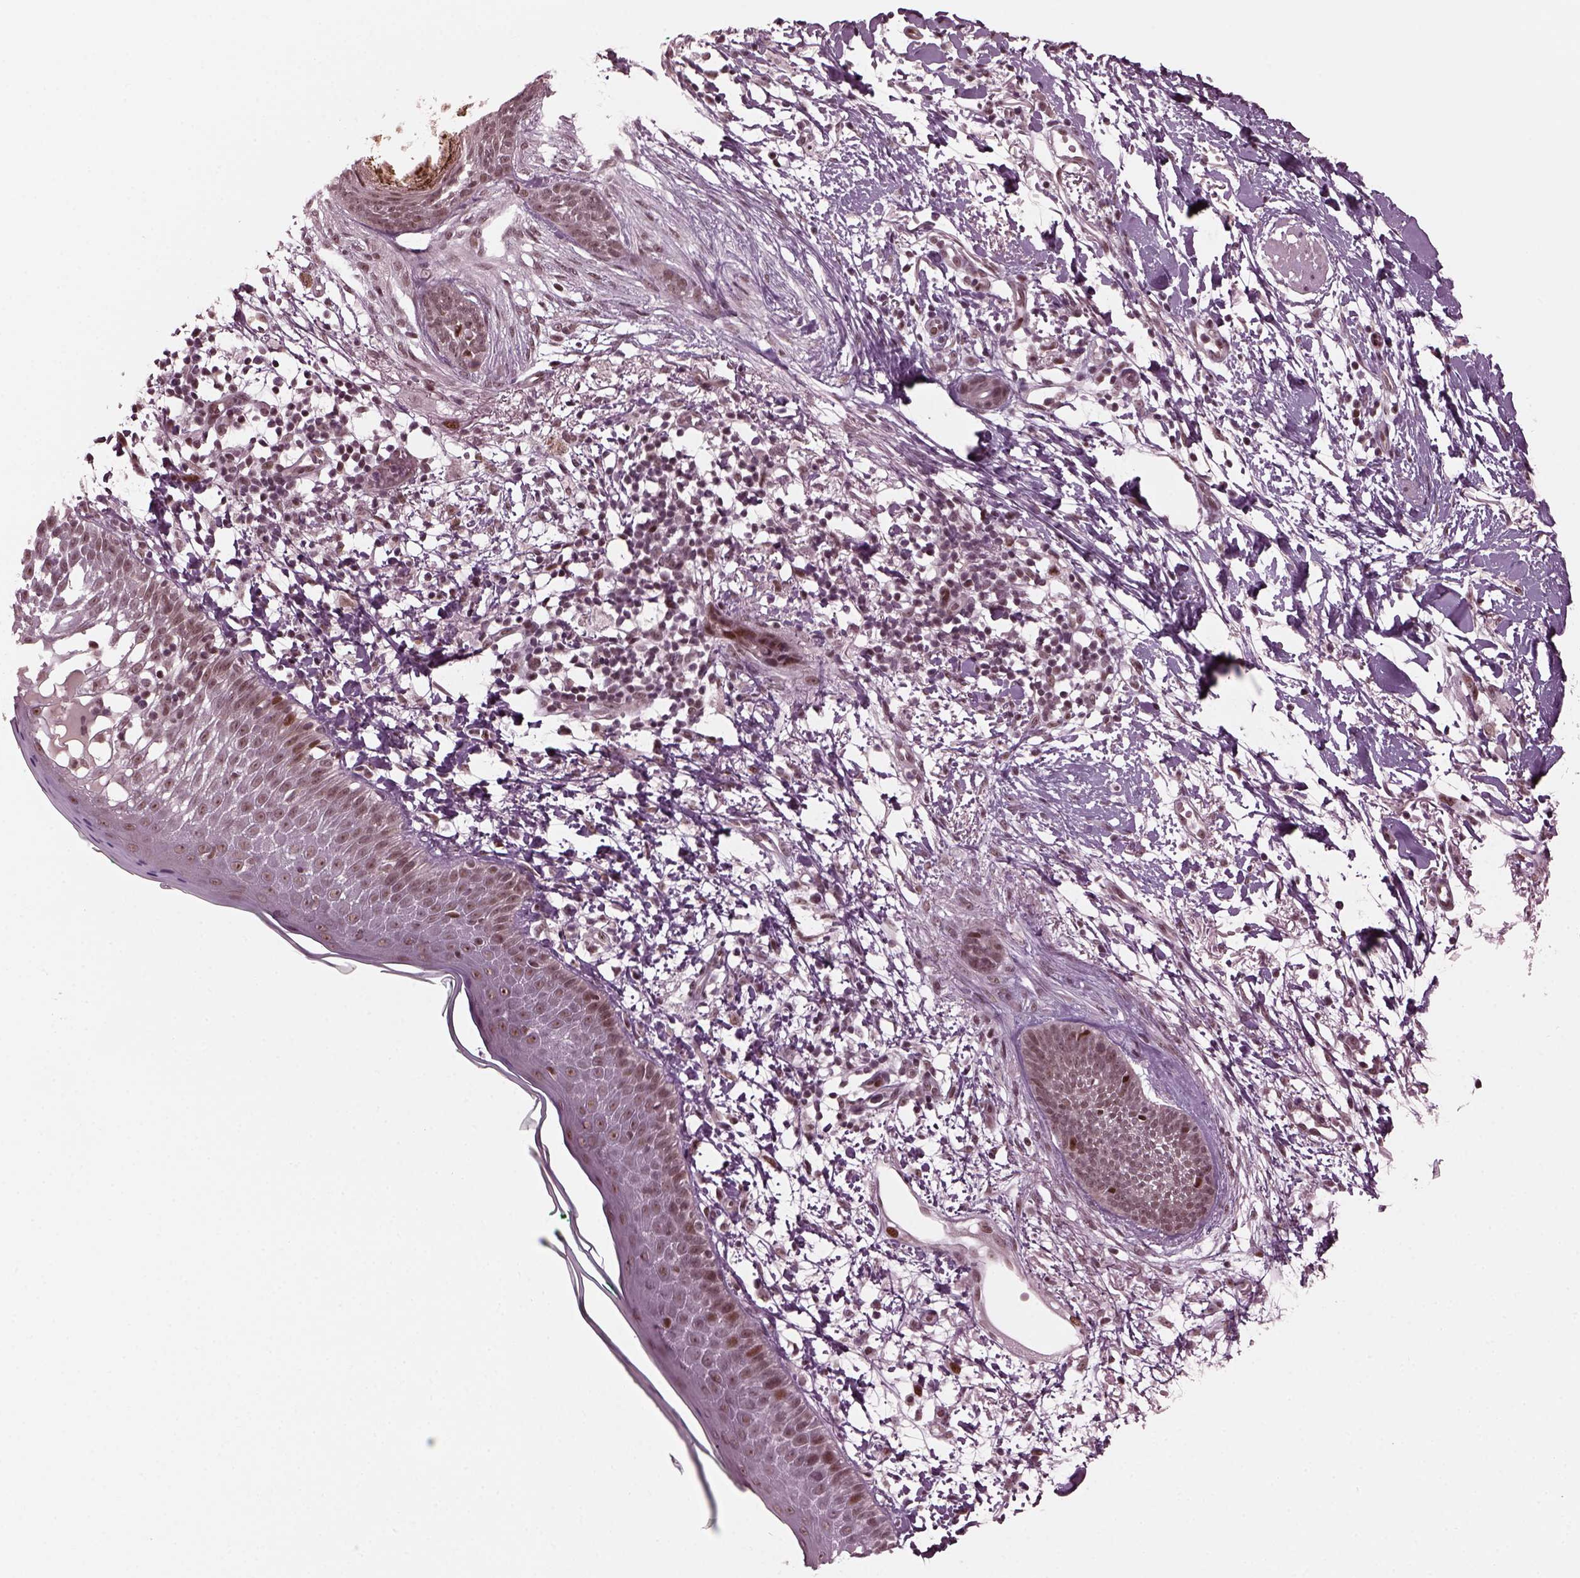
{"staining": {"intensity": "moderate", "quantity": "<25%", "location": "nuclear"}, "tissue": "skin cancer", "cell_type": "Tumor cells", "image_type": "cancer", "snomed": [{"axis": "morphology", "description": "Normal tissue, NOS"}, {"axis": "morphology", "description": "Basal cell carcinoma"}, {"axis": "topography", "description": "Skin"}], "caption": "Skin cancer (basal cell carcinoma) stained with a protein marker displays moderate staining in tumor cells.", "gene": "TRIB3", "patient": {"sex": "male", "age": 84}}